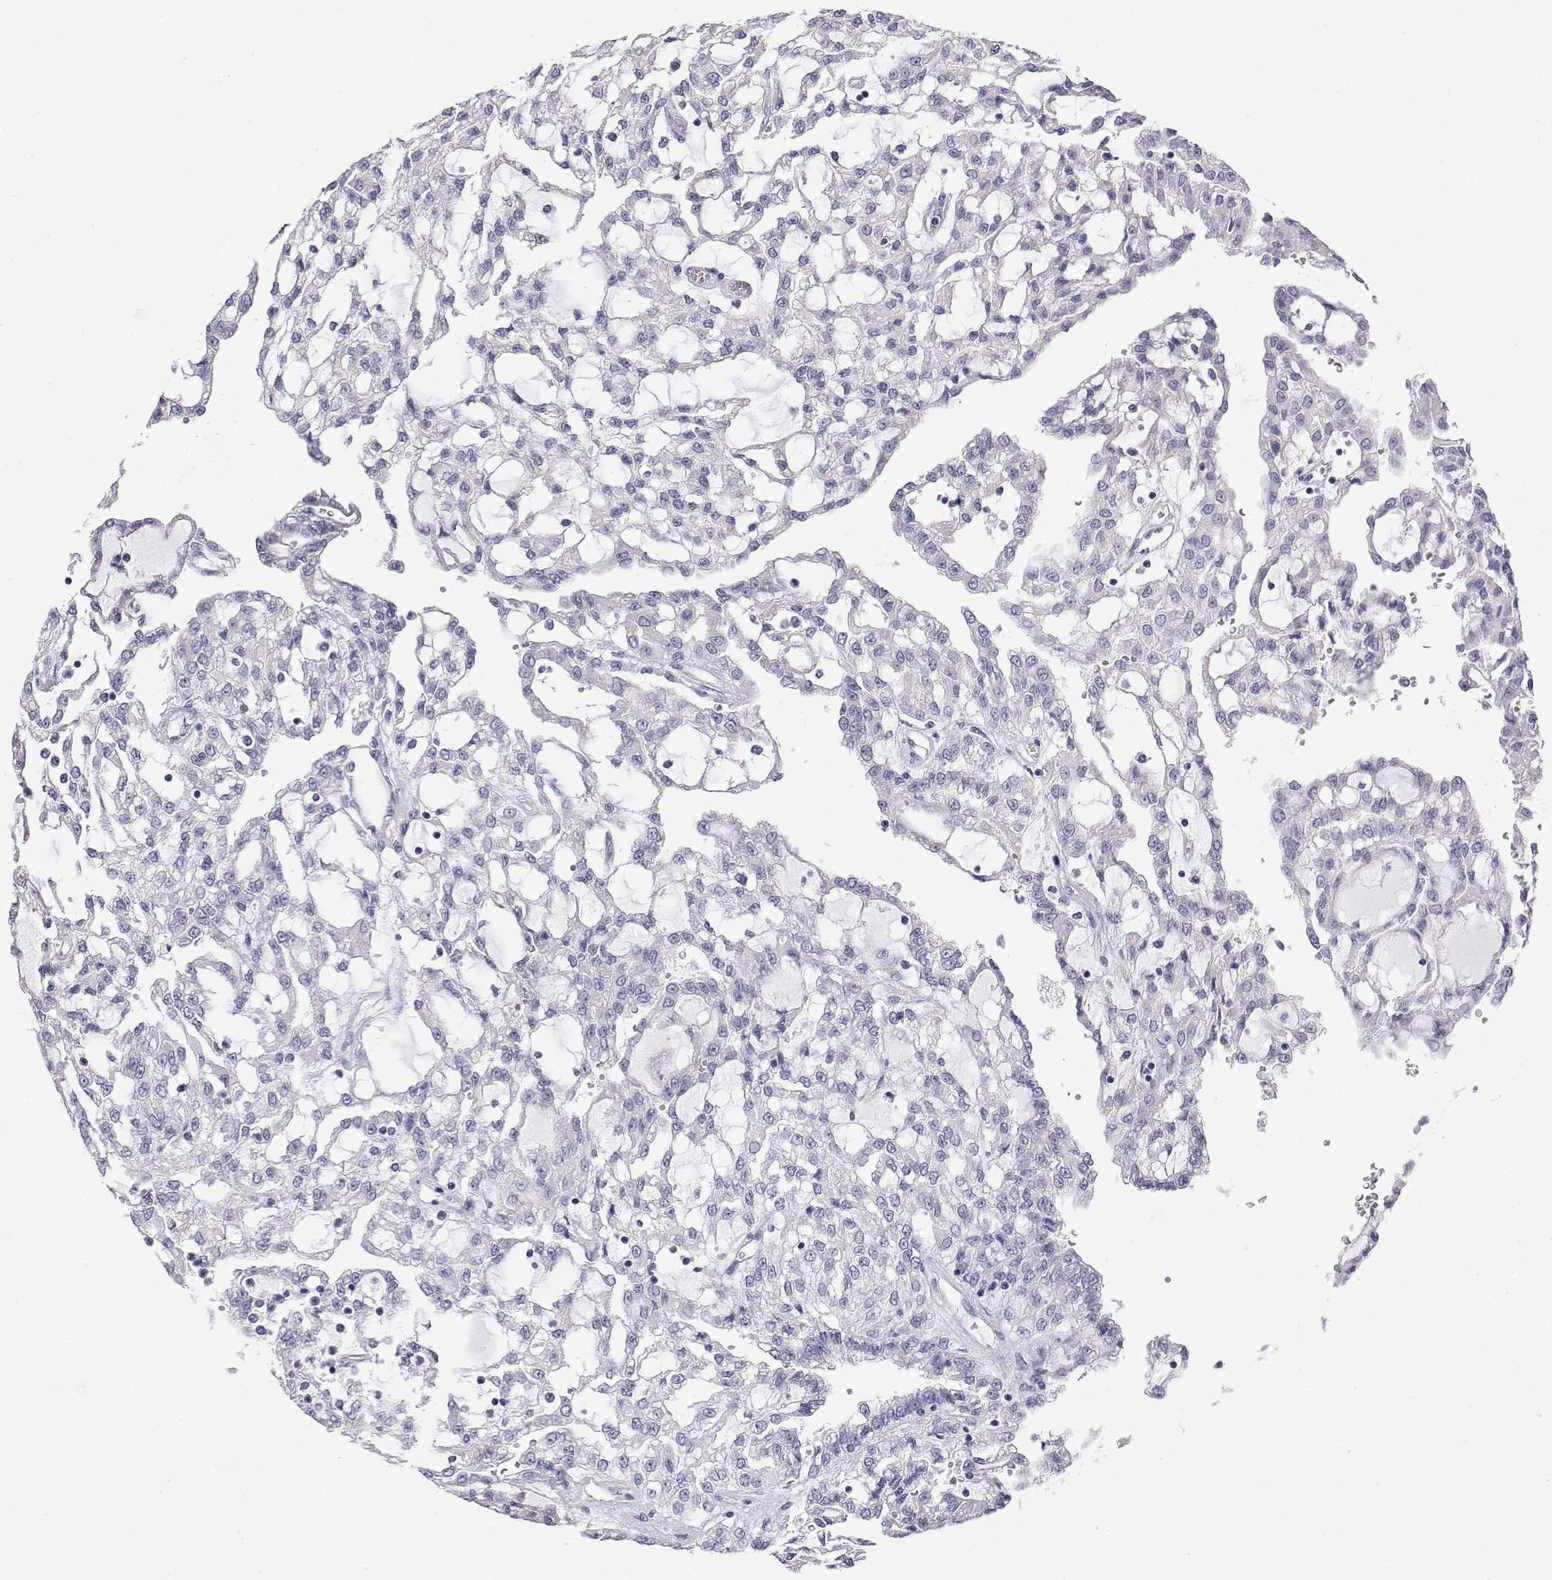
{"staining": {"intensity": "negative", "quantity": "none", "location": "none"}, "tissue": "renal cancer", "cell_type": "Tumor cells", "image_type": "cancer", "snomed": [{"axis": "morphology", "description": "Adenocarcinoma, NOS"}, {"axis": "topography", "description": "Kidney"}], "caption": "Human renal cancer (adenocarcinoma) stained for a protein using immunohistochemistry (IHC) reveals no positivity in tumor cells.", "gene": "LY6D", "patient": {"sex": "male", "age": 63}}